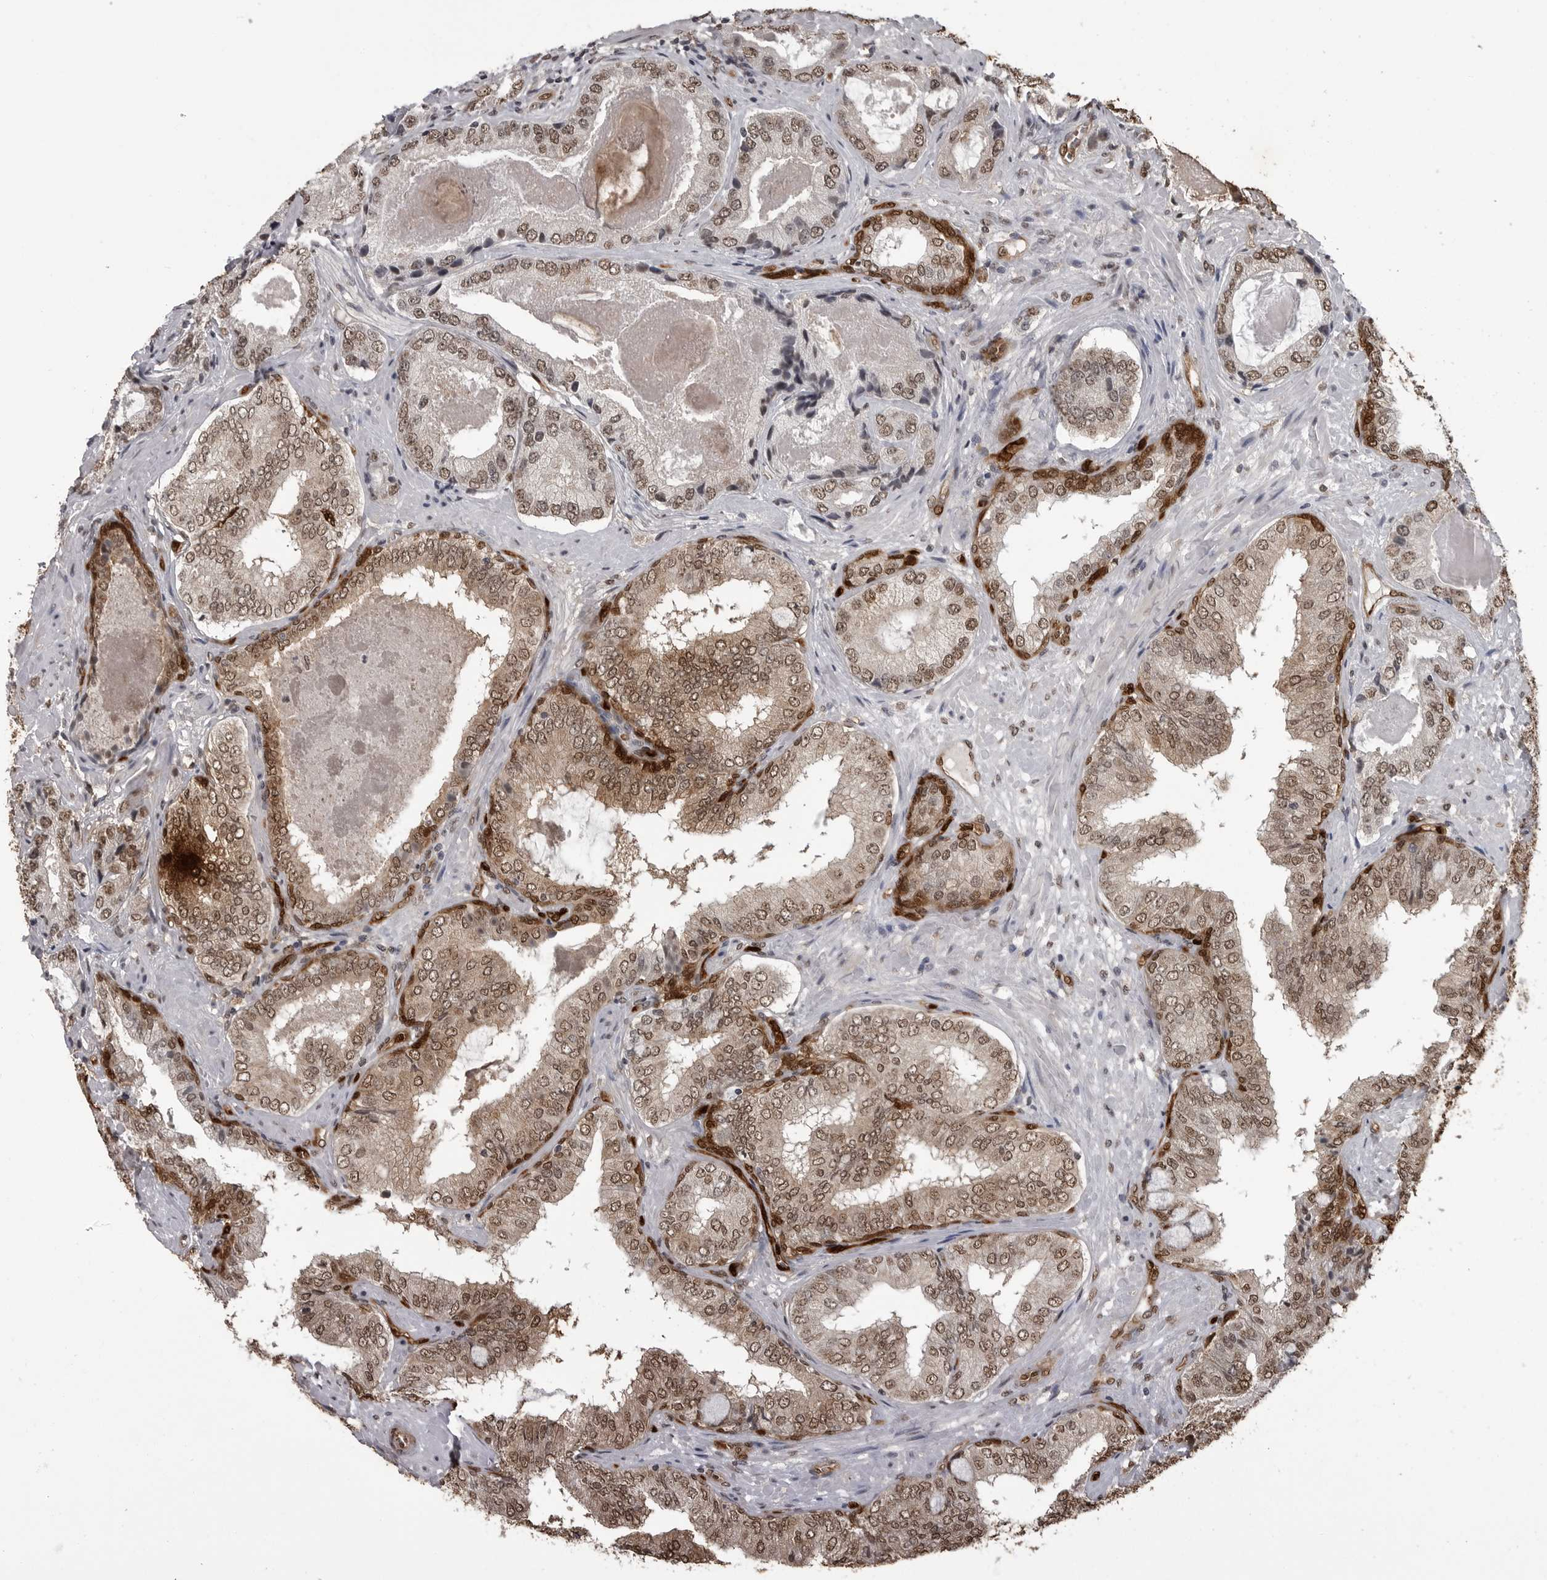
{"staining": {"intensity": "moderate", "quantity": ">75%", "location": "cytoplasmic/membranous,nuclear"}, "tissue": "prostate cancer", "cell_type": "Tumor cells", "image_type": "cancer", "snomed": [{"axis": "morphology", "description": "Normal tissue, NOS"}, {"axis": "morphology", "description": "Adenocarcinoma, High grade"}, {"axis": "topography", "description": "Prostate"}, {"axis": "topography", "description": "Peripheral nerve tissue"}], "caption": "Protein staining of high-grade adenocarcinoma (prostate) tissue demonstrates moderate cytoplasmic/membranous and nuclear expression in about >75% of tumor cells. The staining is performed using DAB (3,3'-diaminobenzidine) brown chromogen to label protein expression. The nuclei are counter-stained blue using hematoxylin.", "gene": "SMAD2", "patient": {"sex": "male", "age": 59}}